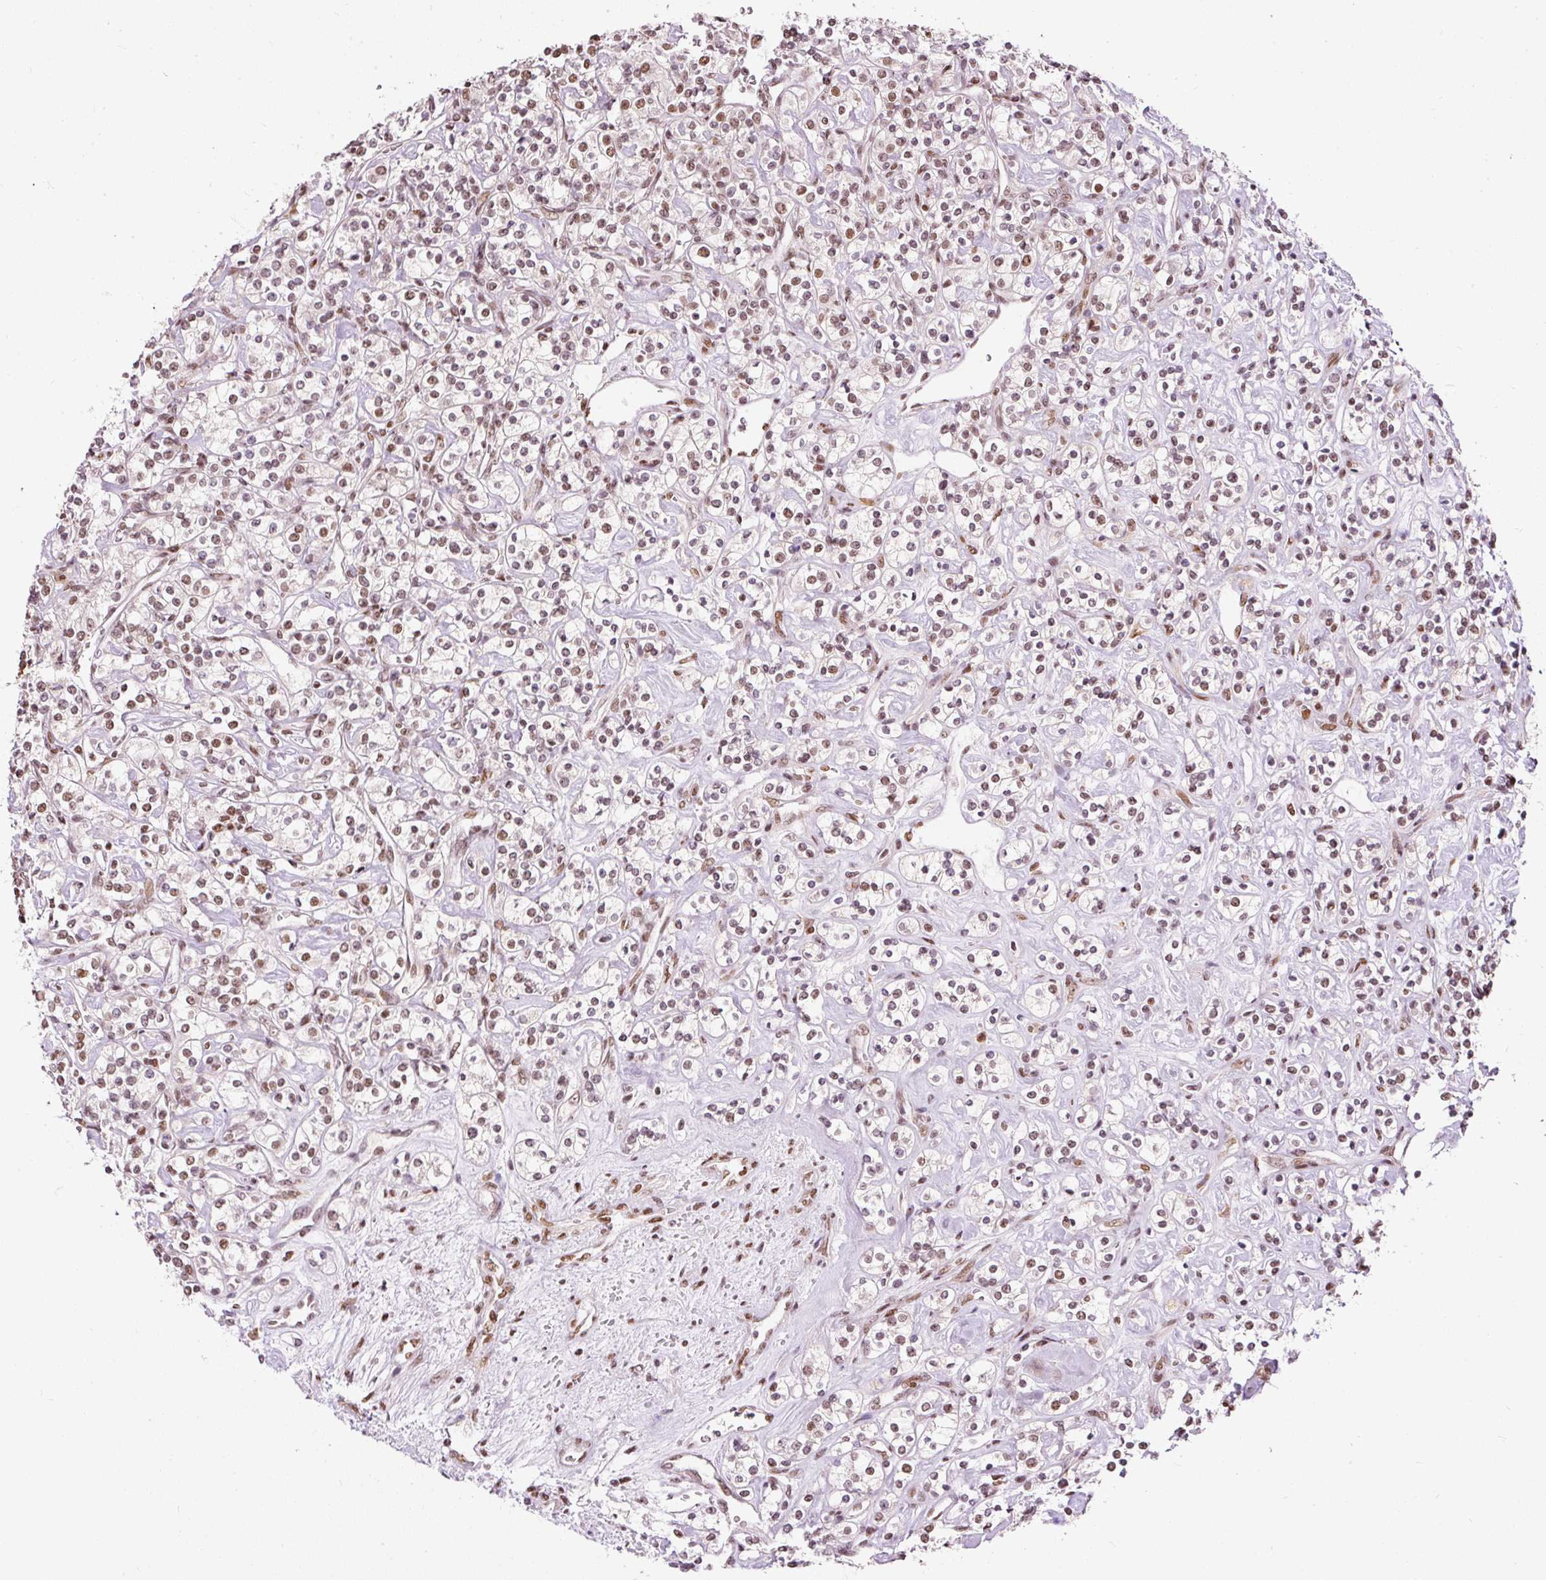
{"staining": {"intensity": "moderate", "quantity": "25%-75%", "location": "nuclear"}, "tissue": "renal cancer", "cell_type": "Tumor cells", "image_type": "cancer", "snomed": [{"axis": "morphology", "description": "Adenocarcinoma, NOS"}, {"axis": "topography", "description": "Kidney"}], "caption": "An immunohistochemistry photomicrograph of tumor tissue is shown. Protein staining in brown shows moderate nuclear positivity in renal cancer (adenocarcinoma) within tumor cells. (DAB = brown stain, brightfield microscopy at high magnification).", "gene": "HNRNPC", "patient": {"sex": "male", "age": 77}}